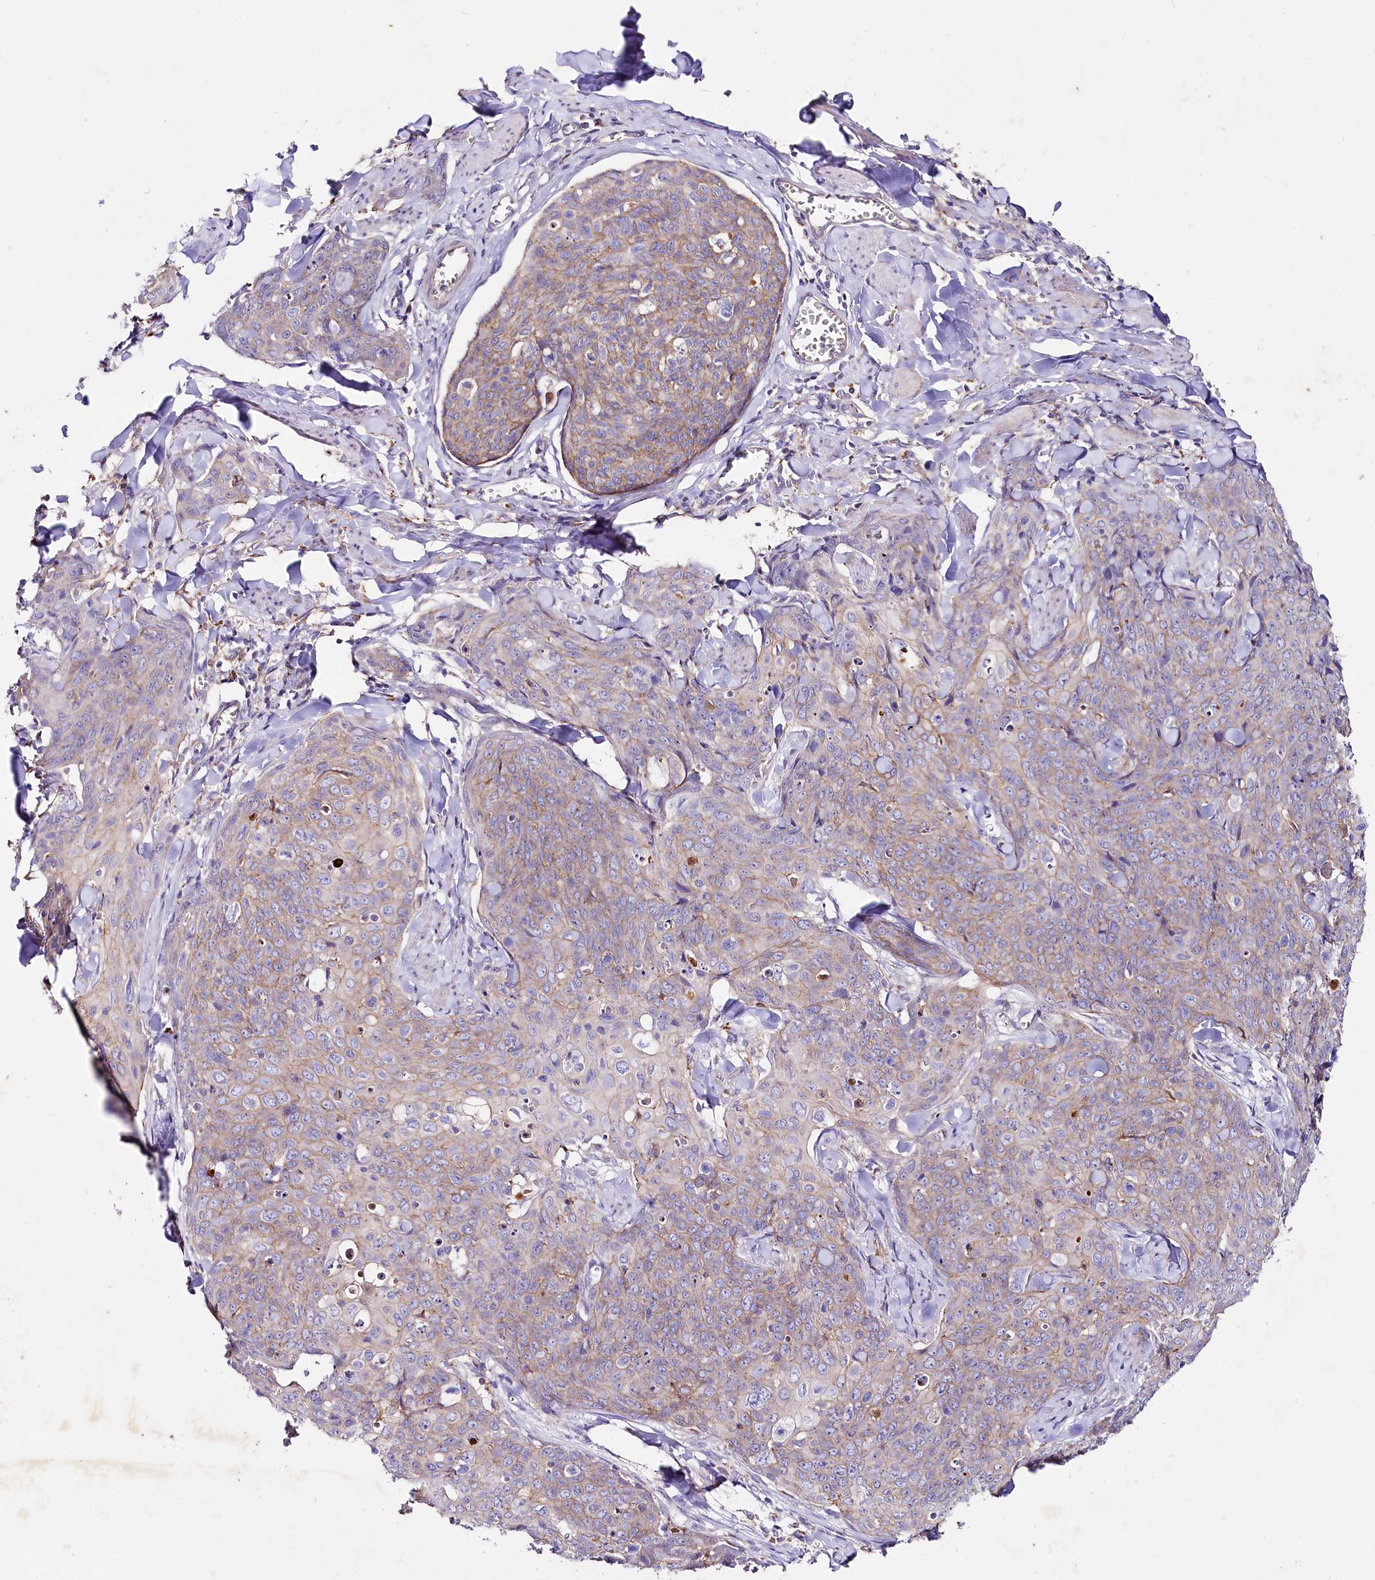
{"staining": {"intensity": "moderate", "quantity": "<25%", "location": "cytoplasmic/membranous"}, "tissue": "skin cancer", "cell_type": "Tumor cells", "image_type": "cancer", "snomed": [{"axis": "morphology", "description": "Squamous cell carcinoma, NOS"}, {"axis": "topography", "description": "Skin"}, {"axis": "topography", "description": "Vulva"}], "caption": "Immunohistochemistry staining of skin cancer, which shows low levels of moderate cytoplasmic/membranous positivity in approximately <25% of tumor cells indicating moderate cytoplasmic/membranous protein staining. The staining was performed using DAB (brown) for protein detection and nuclei were counterstained in hematoxylin (blue).", "gene": "SACM1L", "patient": {"sex": "female", "age": 85}}